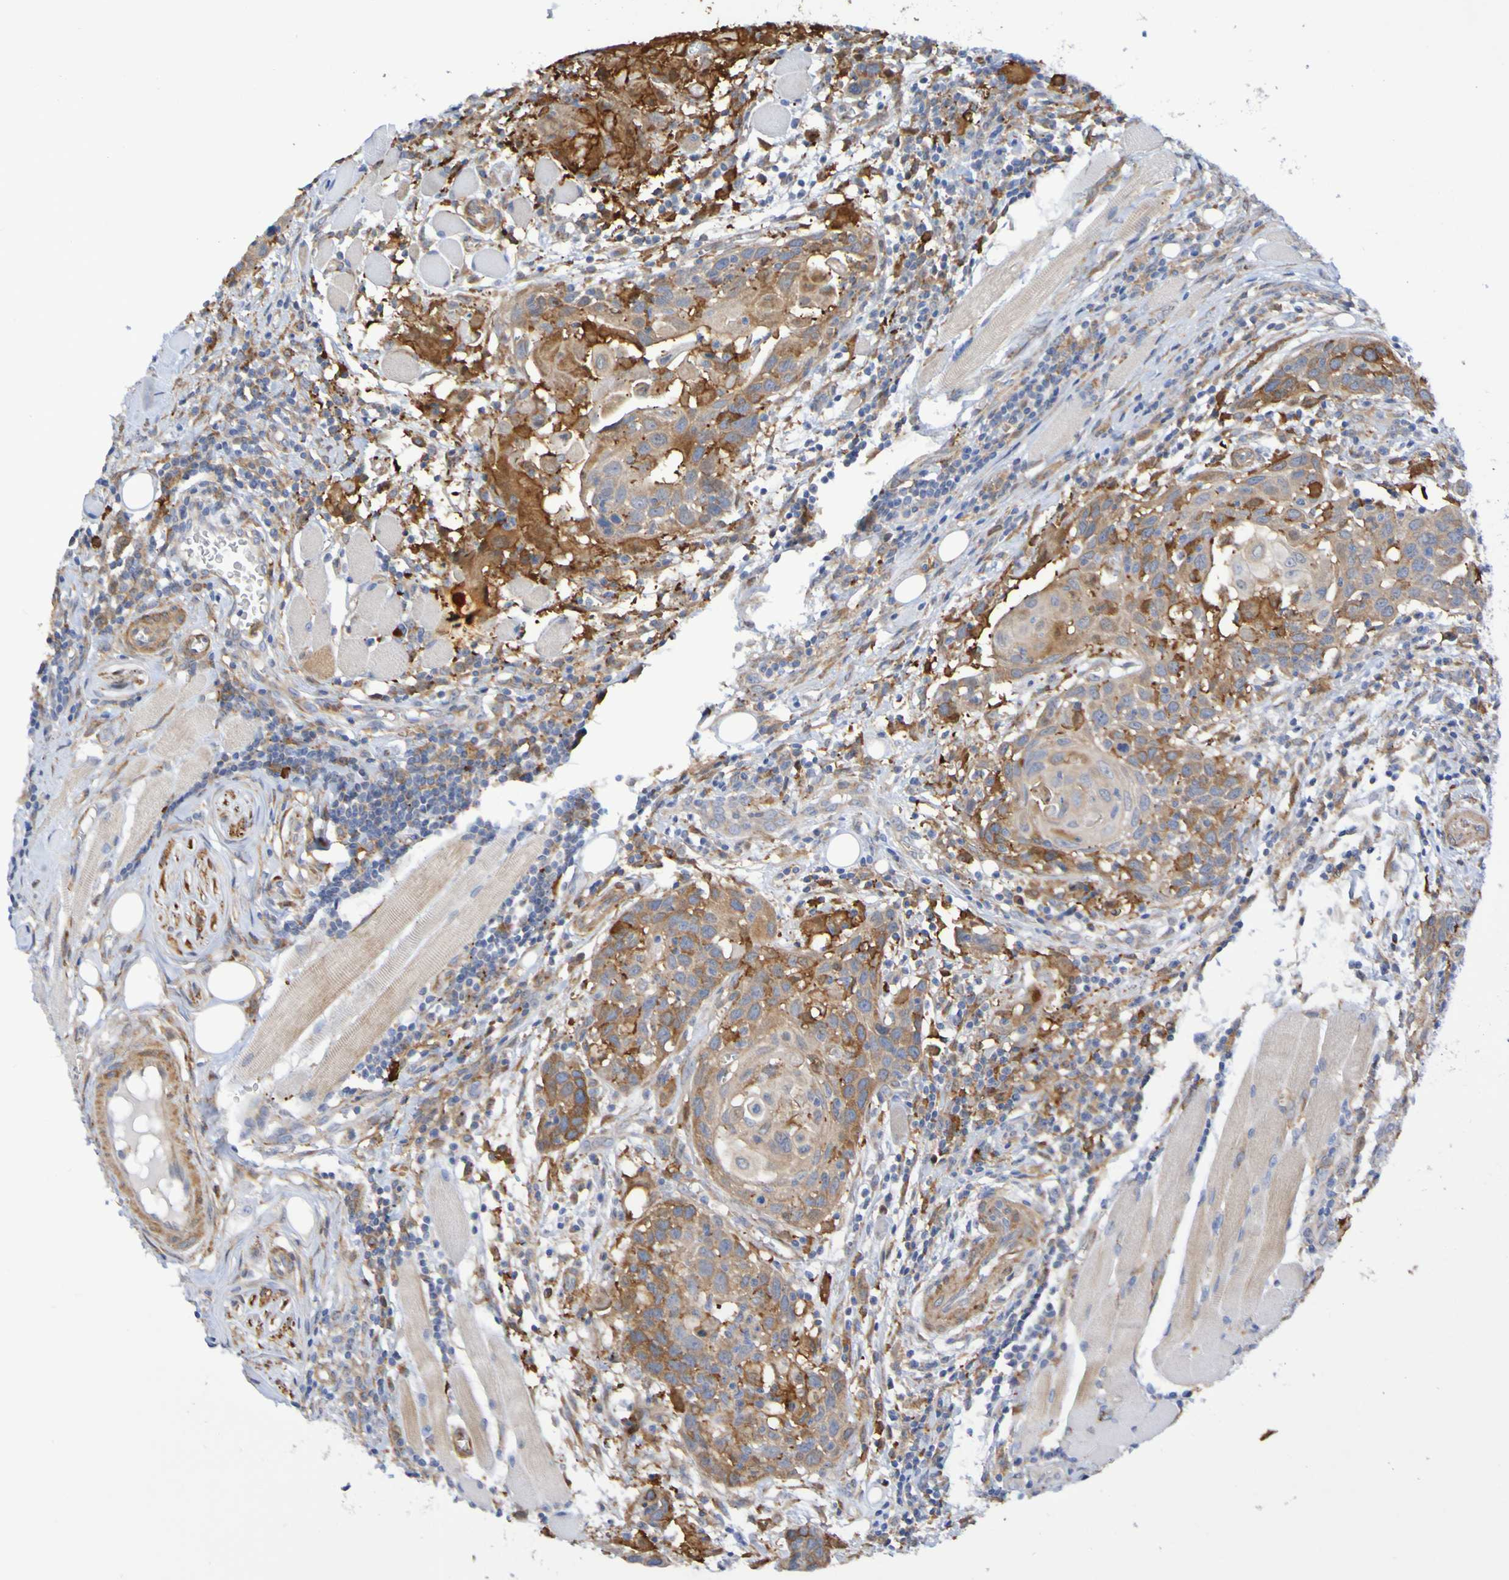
{"staining": {"intensity": "moderate", "quantity": ">75%", "location": "cytoplasmic/membranous"}, "tissue": "head and neck cancer", "cell_type": "Tumor cells", "image_type": "cancer", "snomed": [{"axis": "morphology", "description": "Squamous cell carcinoma, NOS"}, {"axis": "topography", "description": "Oral tissue"}, {"axis": "topography", "description": "Head-Neck"}], "caption": "Immunohistochemical staining of human head and neck cancer shows medium levels of moderate cytoplasmic/membranous protein staining in approximately >75% of tumor cells. The staining was performed using DAB (3,3'-diaminobenzidine), with brown indicating positive protein expression. Nuclei are stained blue with hematoxylin.", "gene": "SCRG1", "patient": {"sex": "female", "age": 50}}